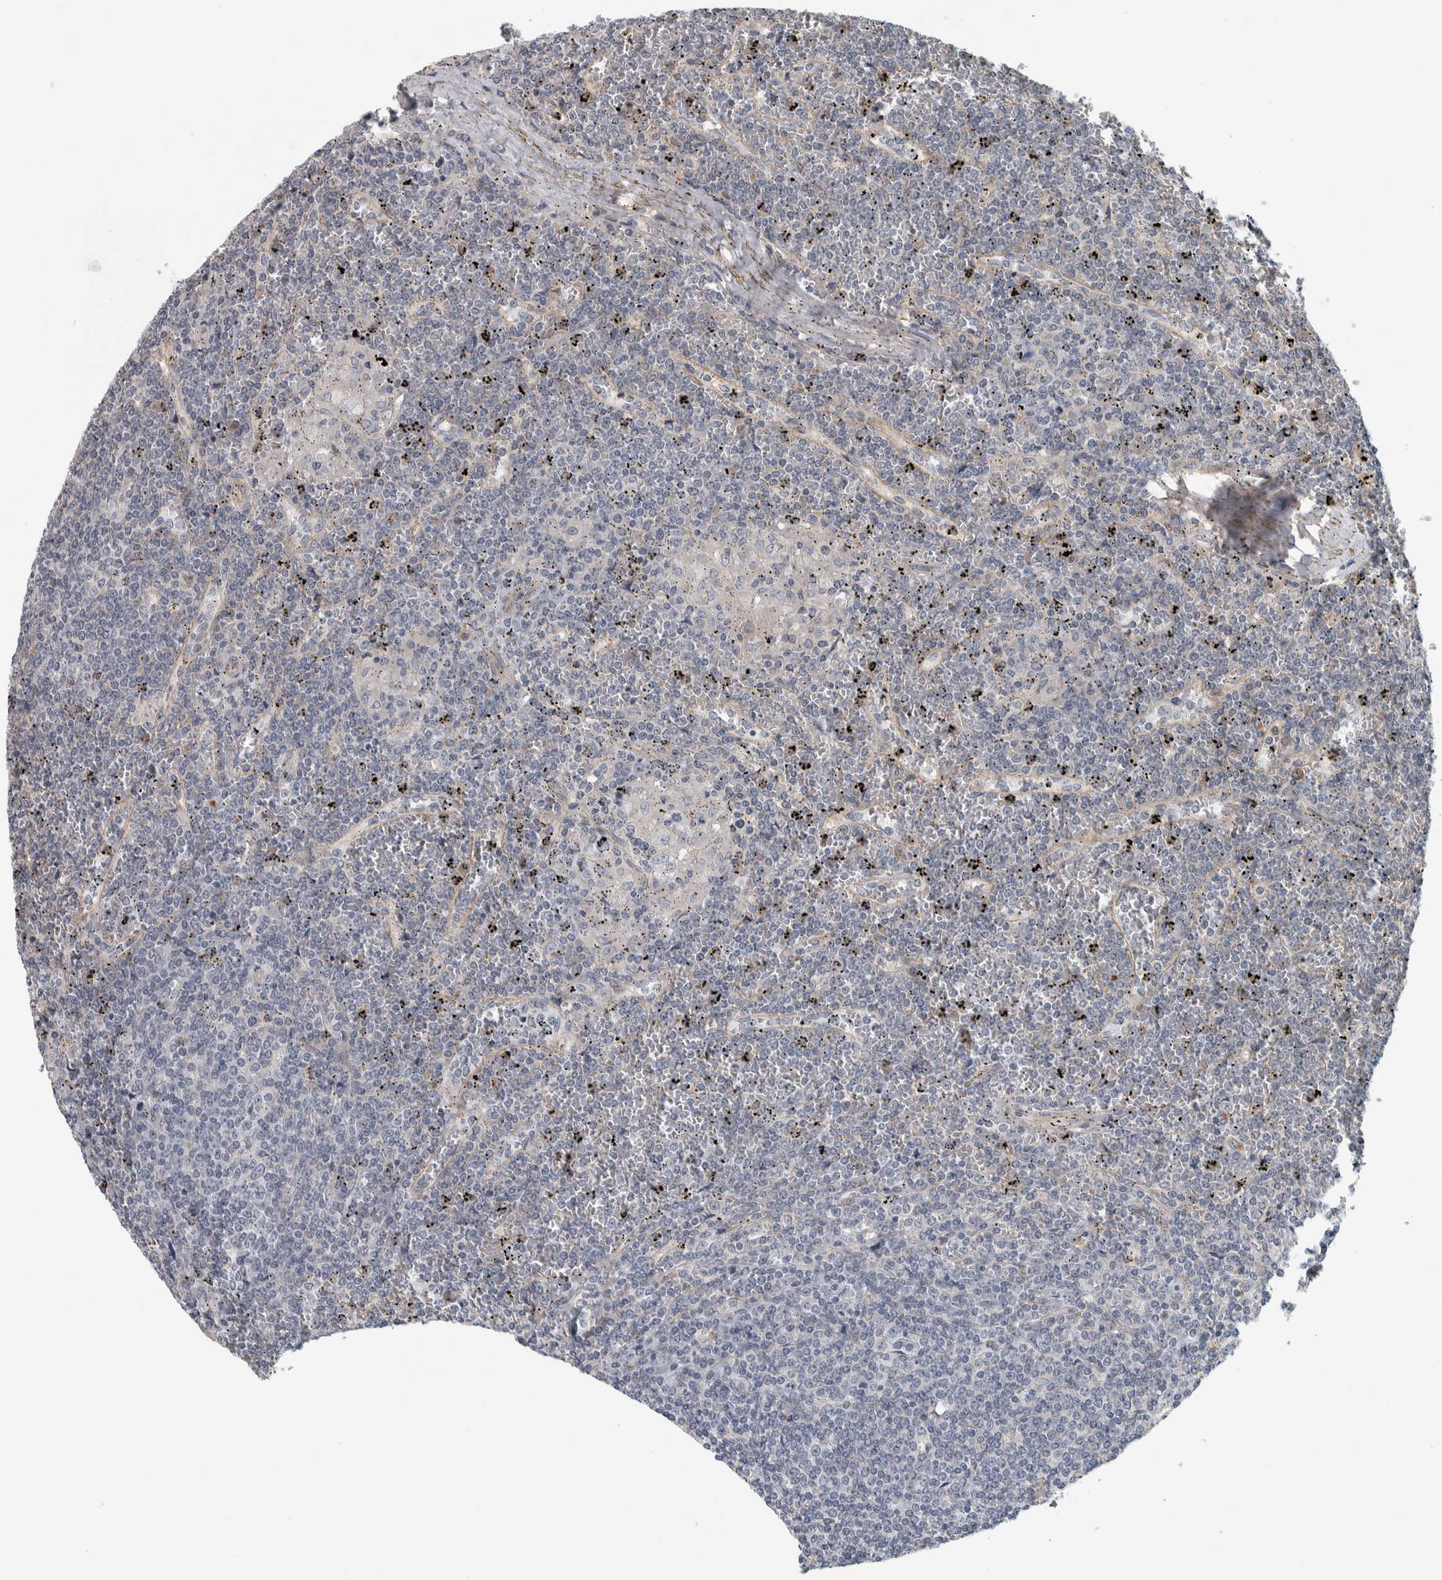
{"staining": {"intensity": "negative", "quantity": "none", "location": "none"}, "tissue": "lymphoma", "cell_type": "Tumor cells", "image_type": "cancer", "snomed": [{"axis": "morphology", "description": "Malignant lymphoma, non-Hodgkin's type, Low grade"}, {"axis": "topography", "description": "Spleen"}], "caption": "Lymphoma was stained to show a protein in brown. There is no significant expression in tumor cells.", "gene": "KCNJ3", "patient": {"sex": "female", "age": 19}}